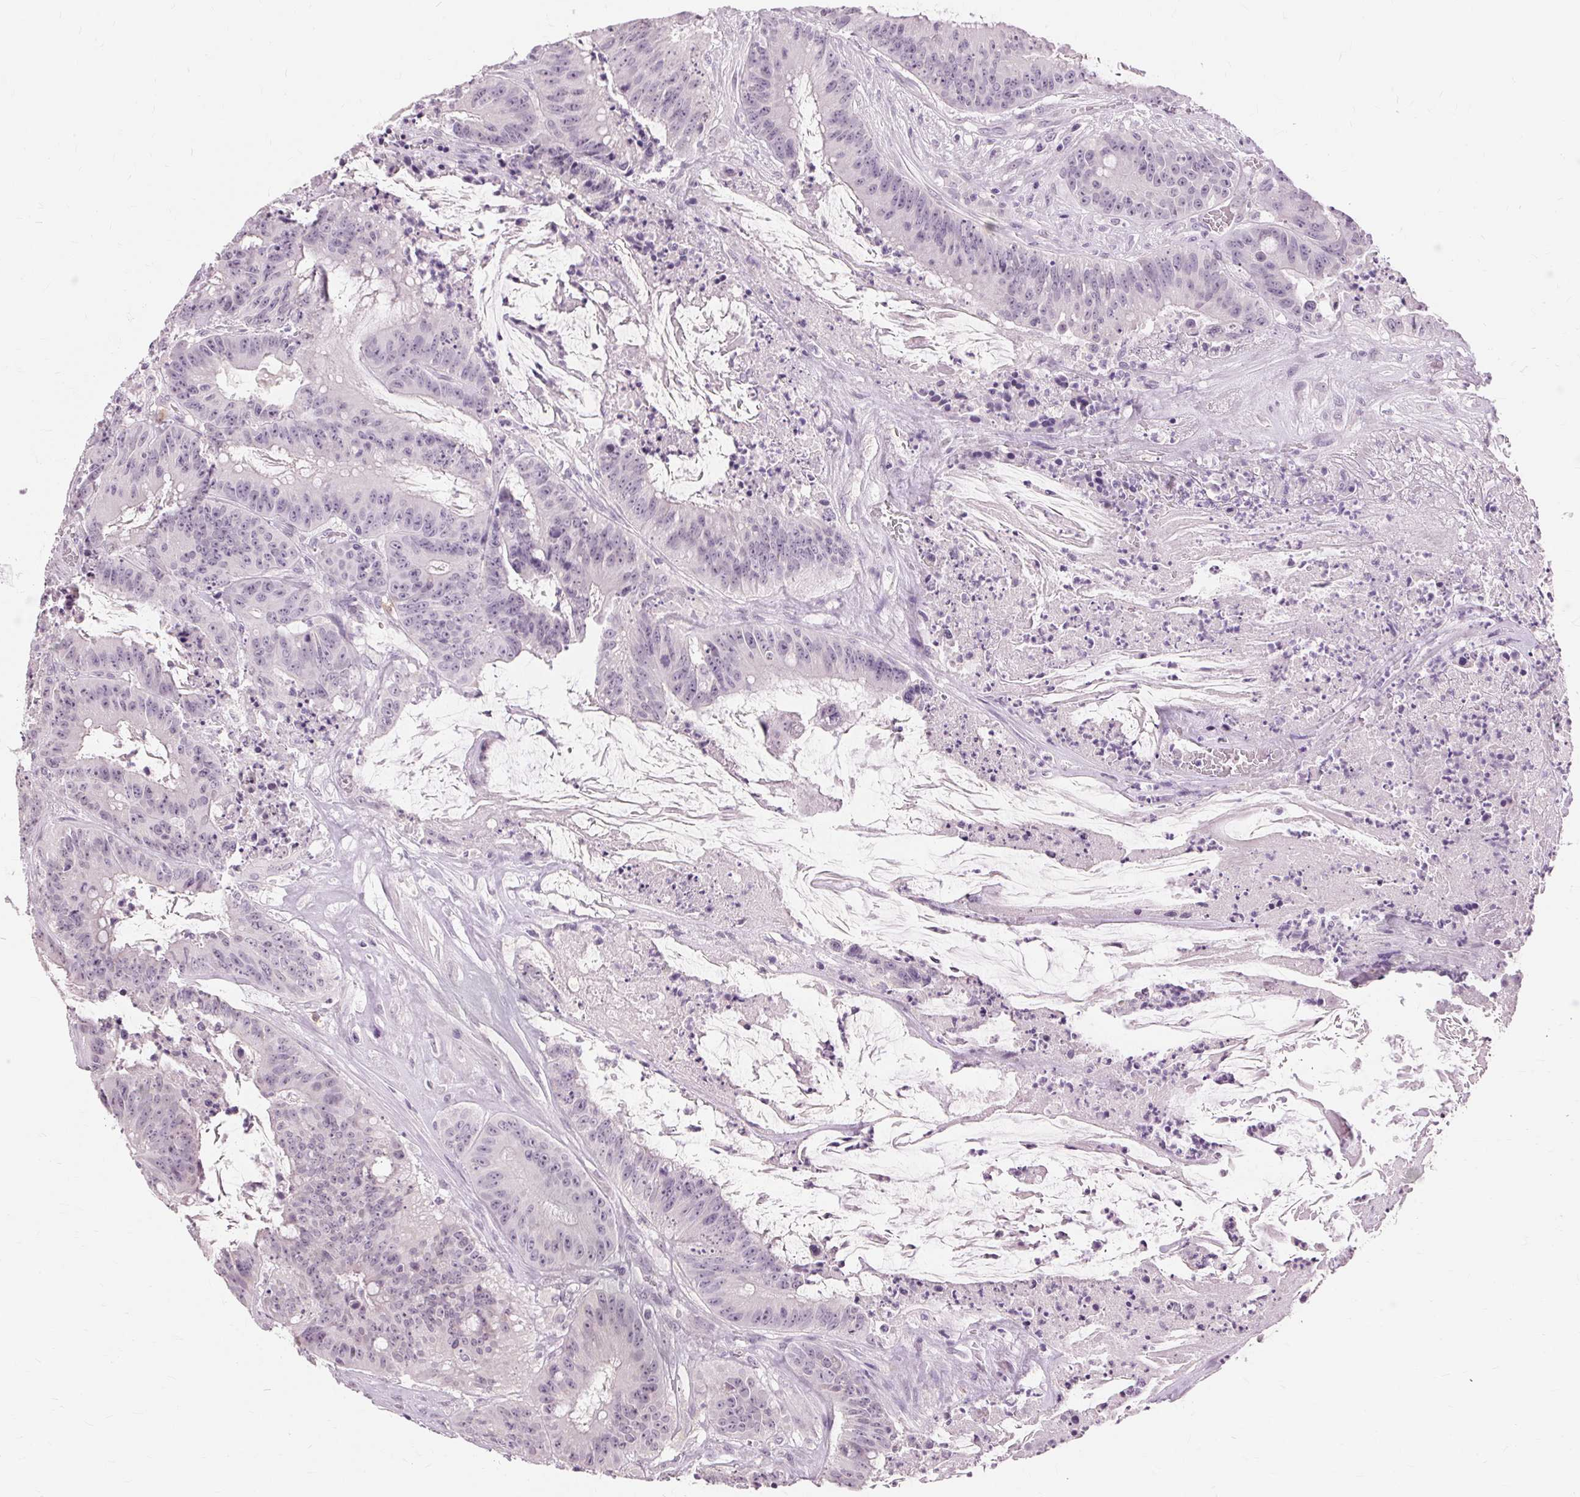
{"staining": {"intensity": "negative", "quantity": "none", "location": "none"}, "tissue": "colorectal cancer", "cell_type": "Tumor cells", "image_type": "cancer", "snomed": [{"axis": "morphology", "description": "Adenocarcinoma, NOS"}, {"axis": "topography", "description": "Colon"}], "caption": "This is an IHC photomicrograph of human adenocarcinoma (colorectal). There is no staining in tumor cells.", "gene": "SIGLEC6", "patient": {"sex": "male", "age": 33}}